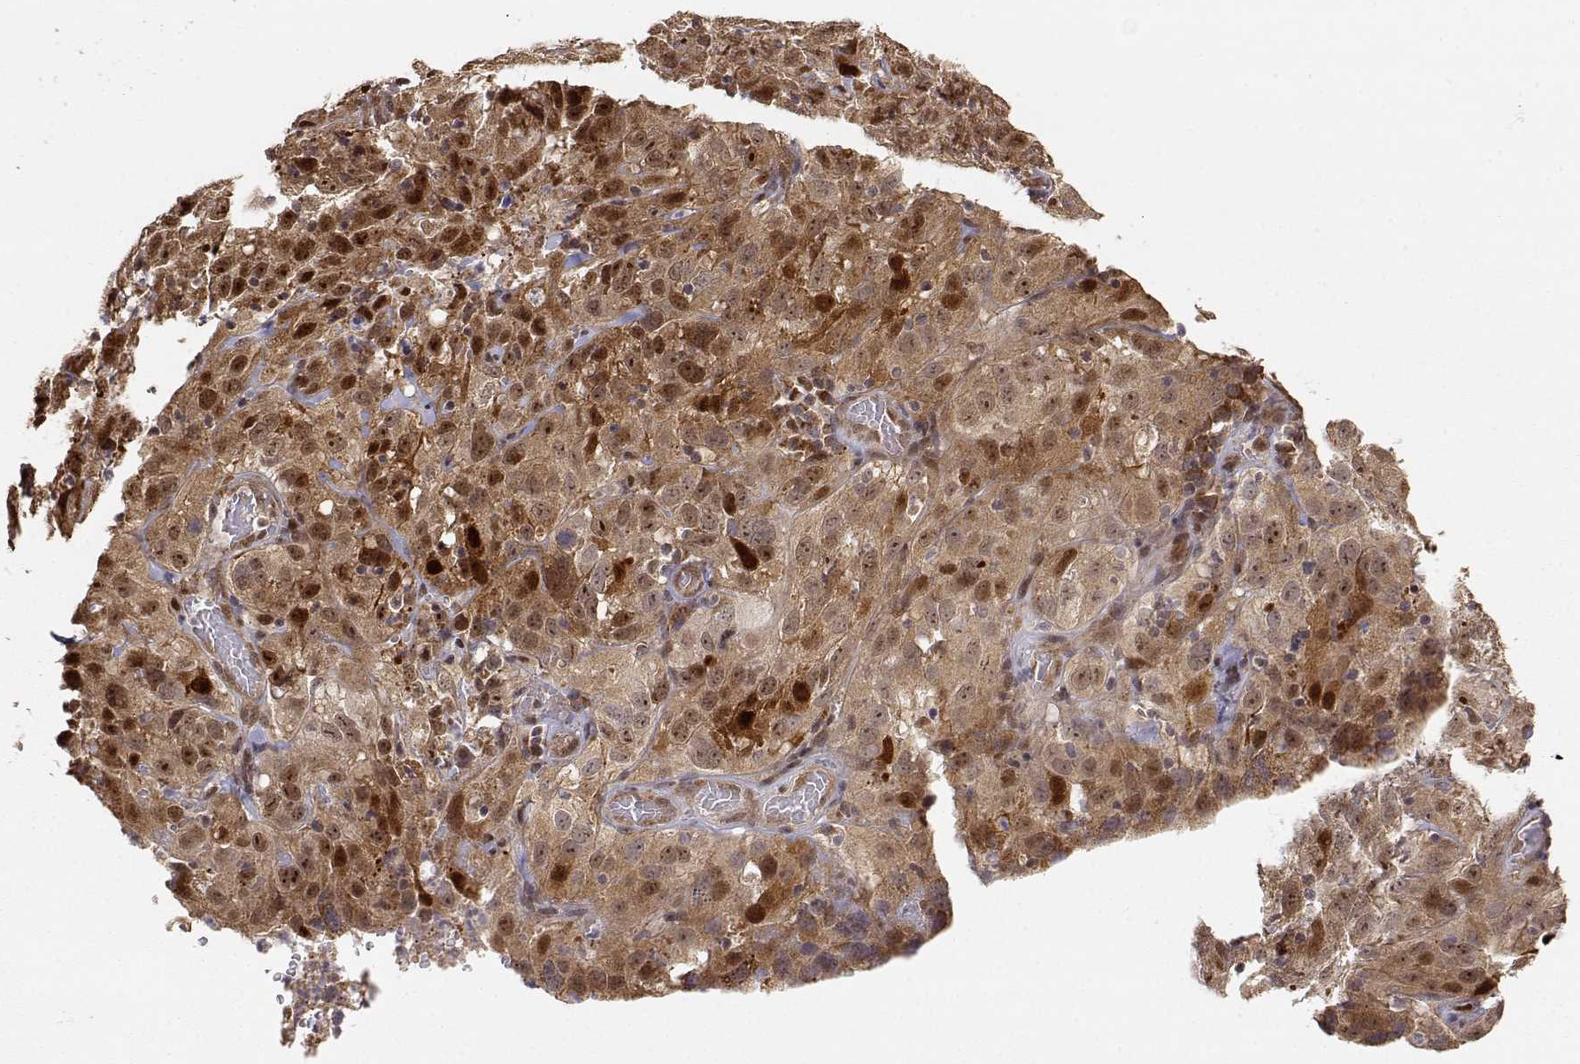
{"staining": {"intensity": "strong", "quantity": "<25%", "location": "cytoplasmic/membranous,nuclear"}, "tissue": "cervical cancer", "cell_type": "Tumor cells", "image_type": "cancer", "snomed": [{"axis": "morphology", "description": "Squamous cell carcinoma, NOS"}, {"axis": "topography", "description": "Cervix"}], "caption": "A medium amount of strong cytoplasmic/membranous and nuclear staining is identified in approximately <25% of tumor cells in squamous cell carcinoma (cervical) tissue.", "gene": "BRCA1", "patient": {"sex": "female", "age": 32}}